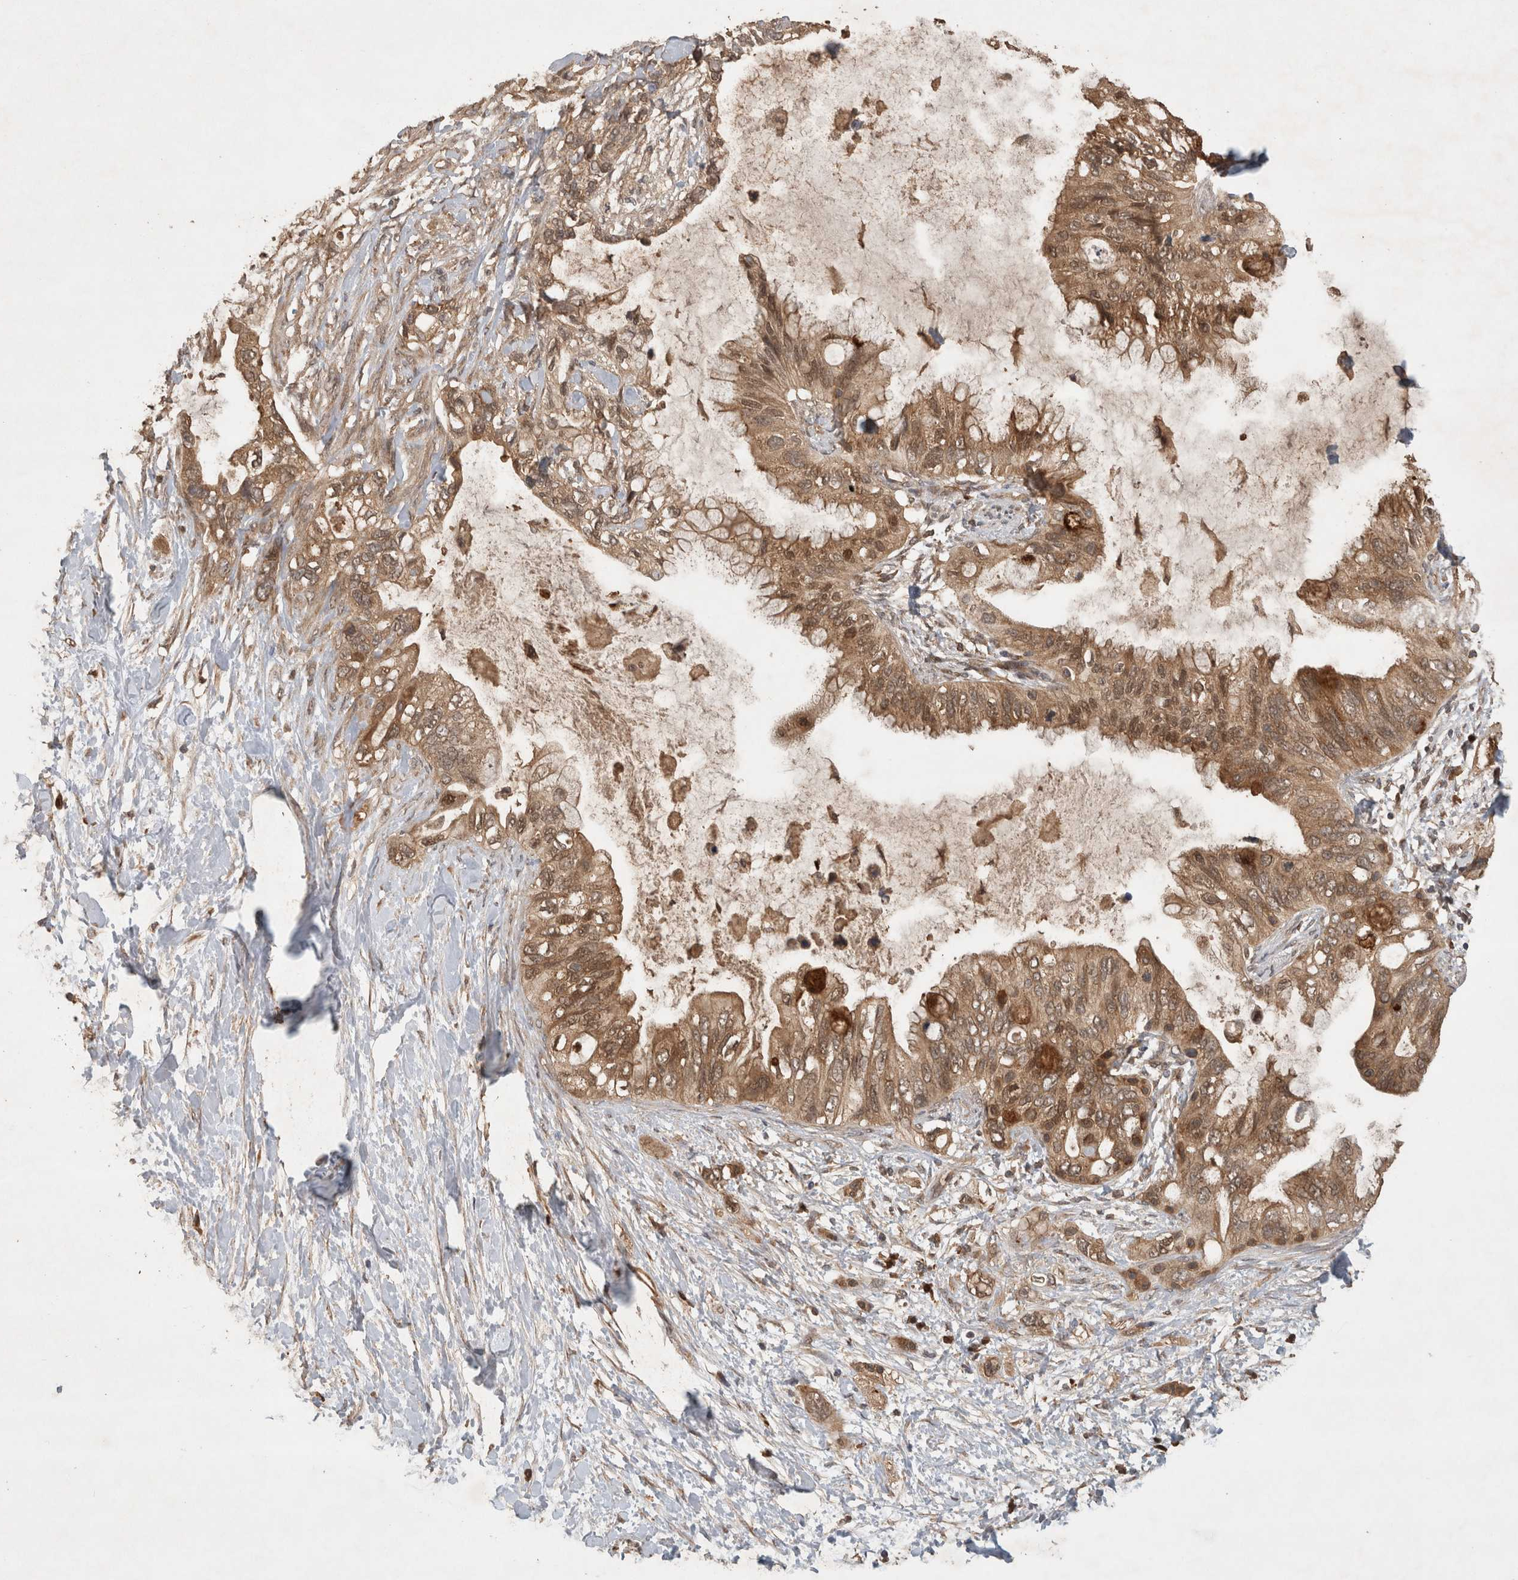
{"staining": {"intensity": "moderate", "quantity": ">75%", "location": "cytoplasmic/membranous,nuclear"}, "tissue": "pancreatic cancer", "cell_type": "Tumor cells", "image_type": "cancer", "snomed": [{"axis": "morphology", "description": "Adenocarcinoma, NOS"}, {"axis": "topography", "description": "Pancreas"}], "caption": "Protein analysis of pancreatic cancer (adenocarcinoma) tissue demonstrates moderate cytoplasmic/membranous and nuclear positivity in approximately >75% of tumor cells. The staining was performed using DAB (3,3'-diaminobenzidine), with brown indicating positive protein expression. Nuclei are stained blue with hematoxylin.", "gene": "OTUD7B", "patient": {"sex": "female", "age": 56}}